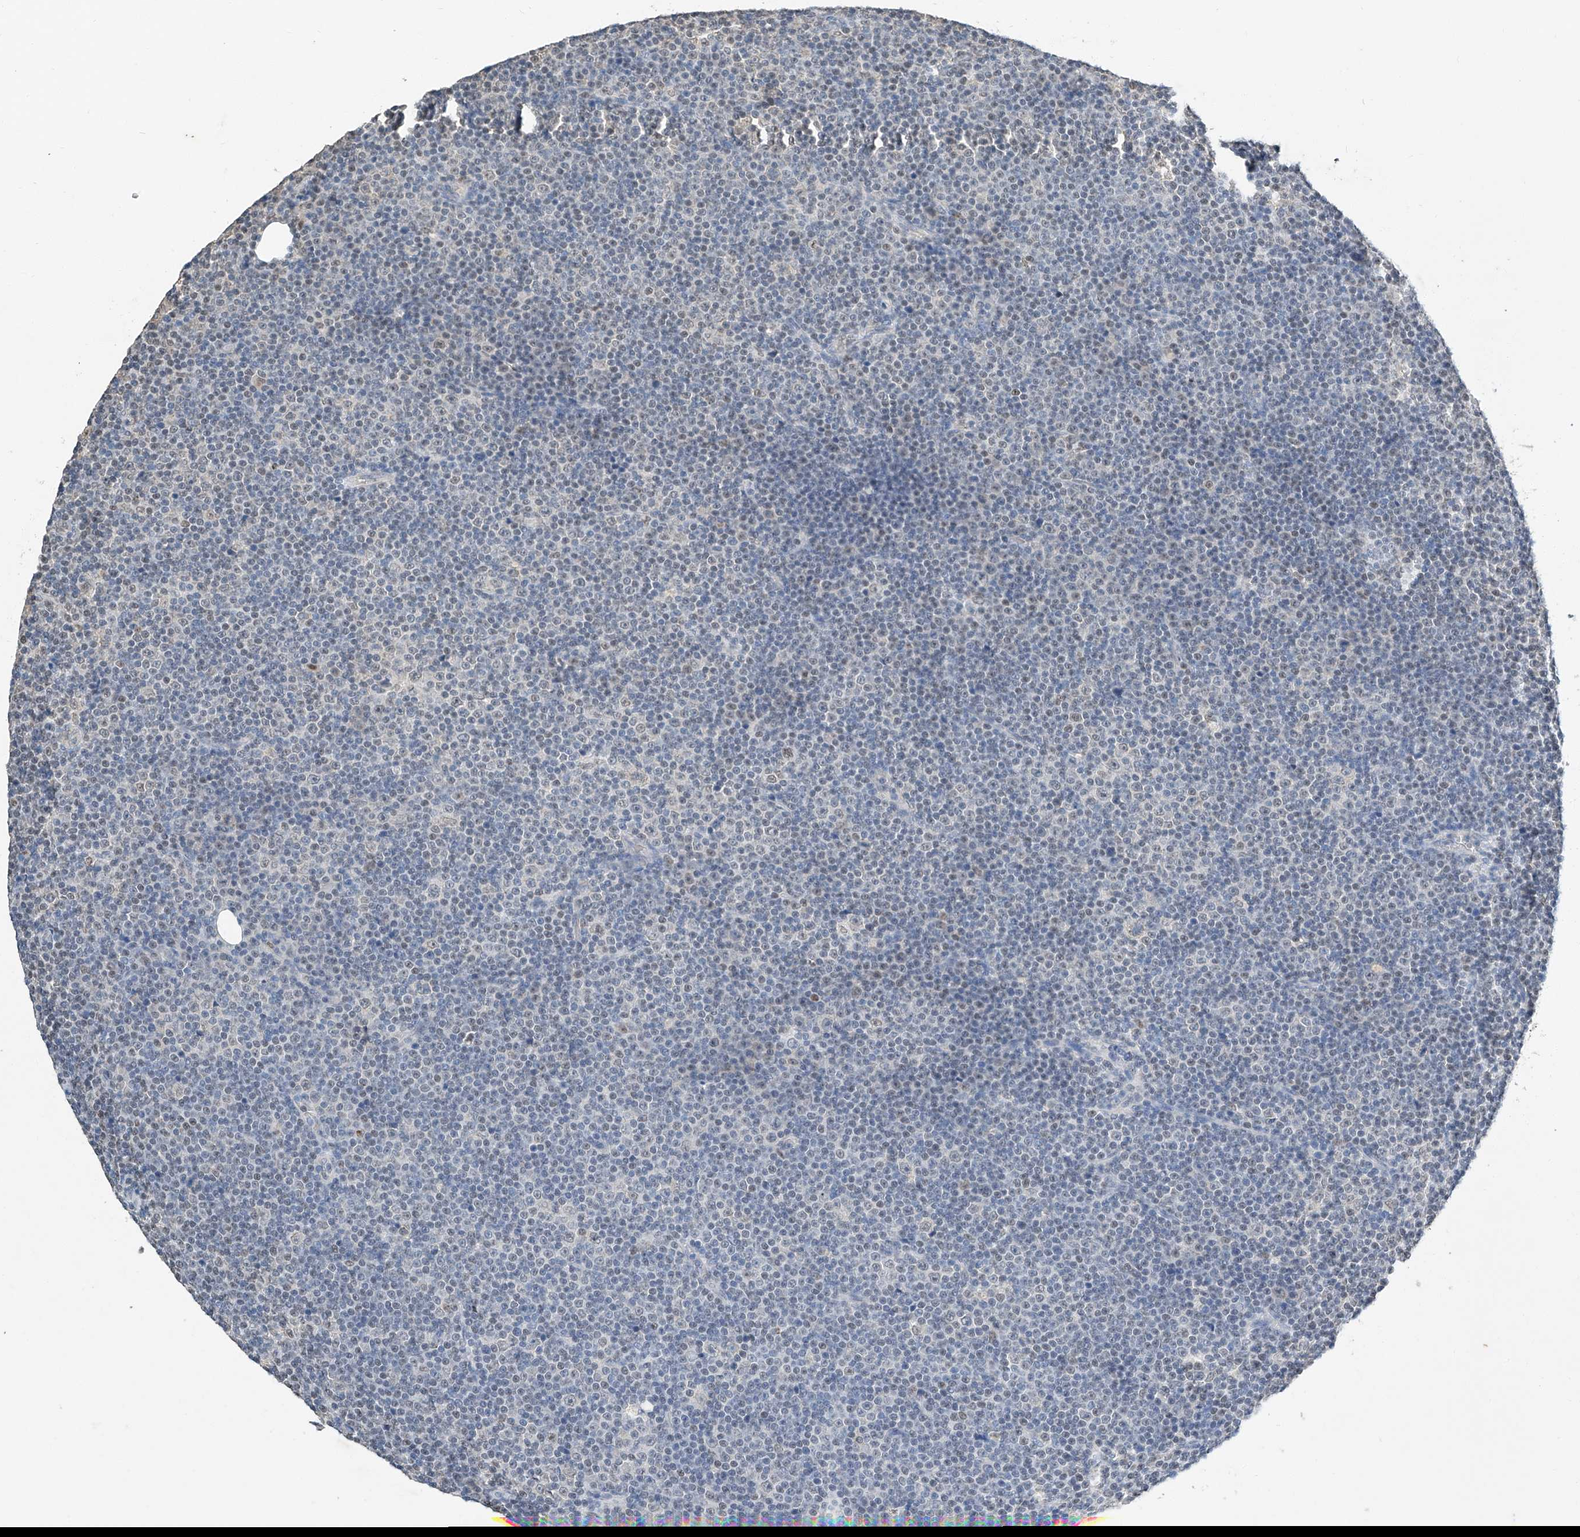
{"staining": {"intensity": "negative", "quantity": "none", "location": "none"}, "tissue": "lymphoma", "cell_type": "Tumor cells", "image_type": "cancer", "snomed": [{"axis": "morphology", "description": "Malignant lymphoma, non-Hodgkin's type, Low grade"}, {"axis": "topography", "description": "Lymph node"}], "caption": "Immunohistochemistry of human lymphoma reveals no staining in tumor cells.", "gene": "CTDP1", "patient": {"sex": "female", "age": 67}}